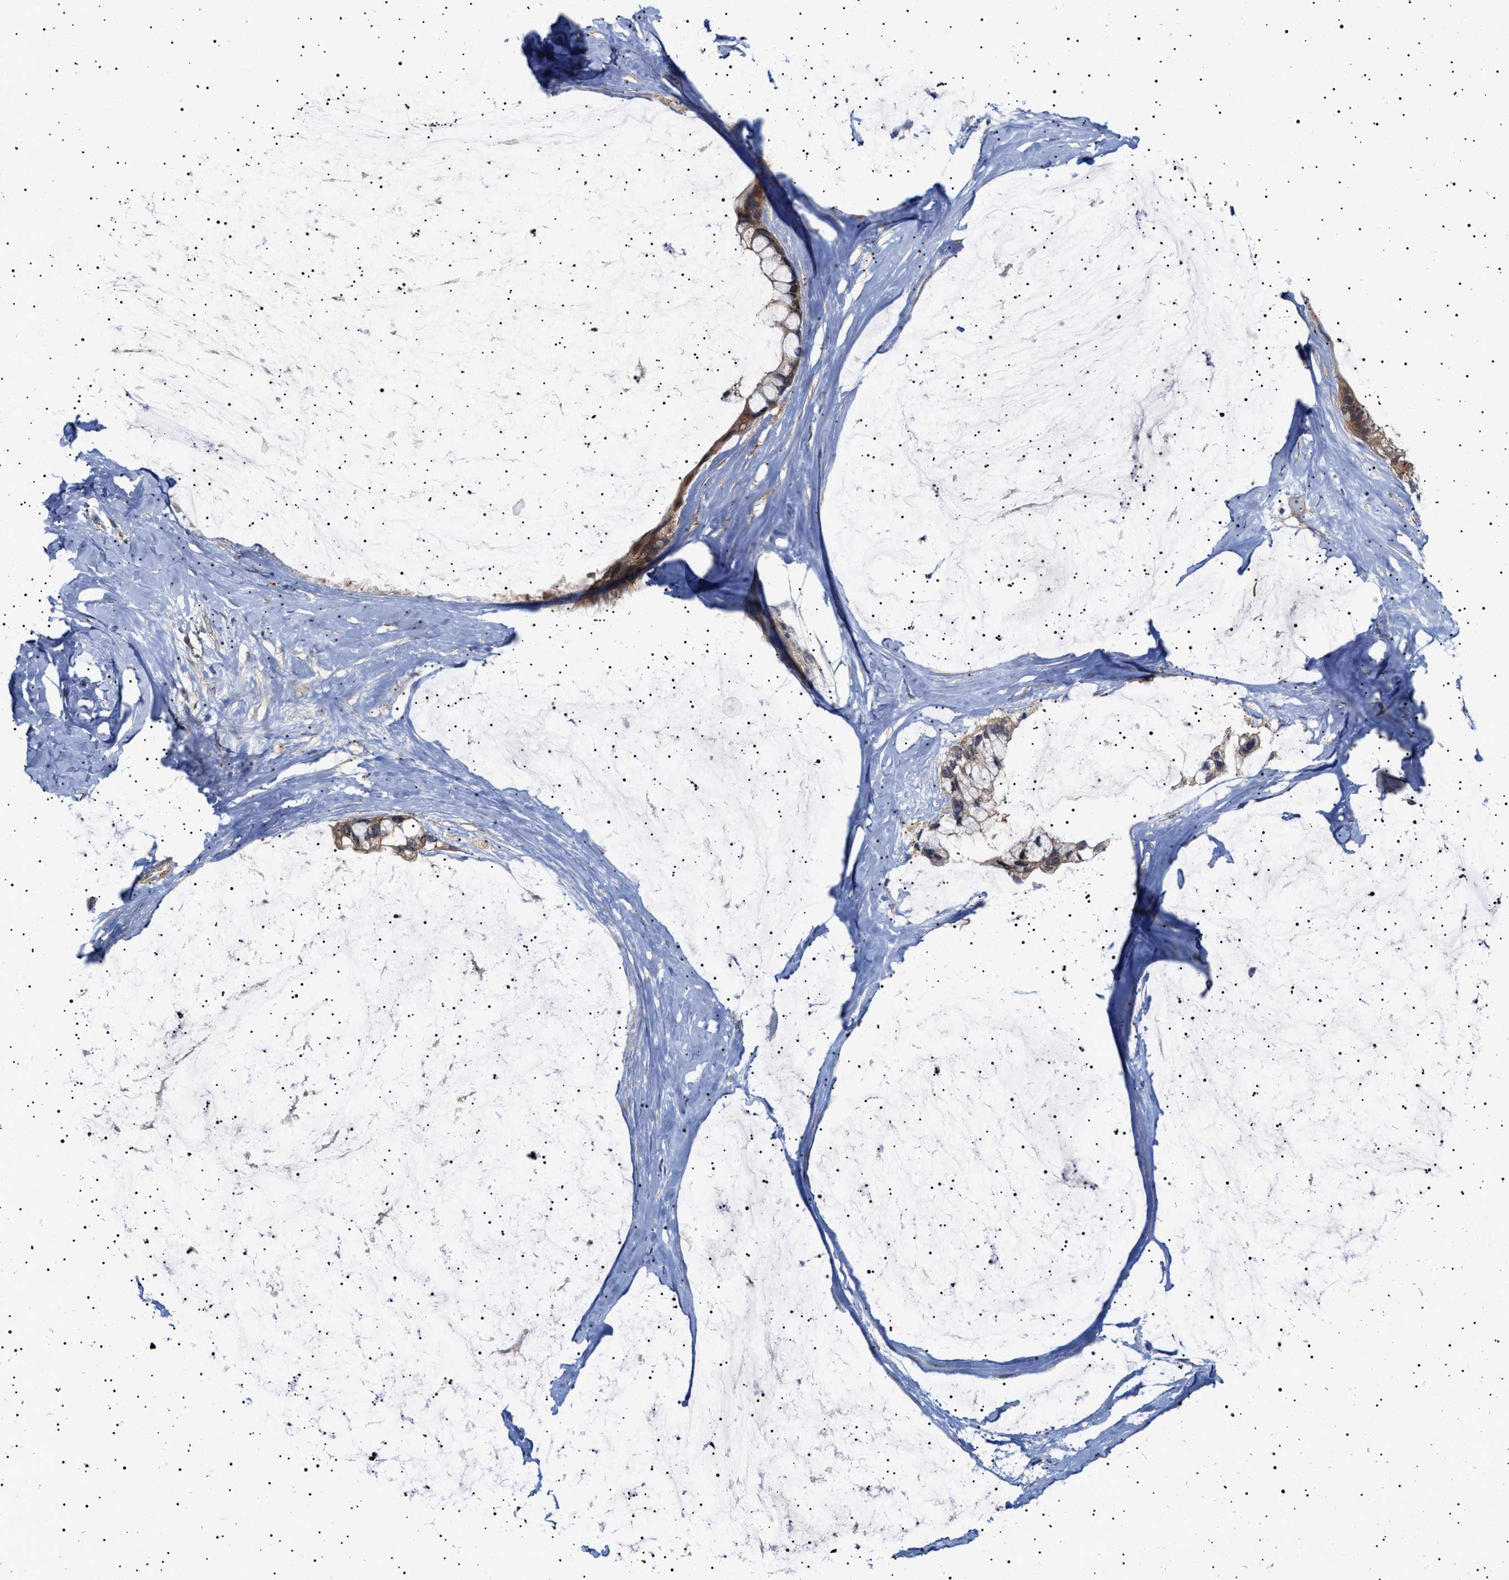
{"staining": {"intensity": "moderate", "quantity": ">75%", "location": "cytoplasmic/membranous"}, "tissue": "ovarian cancer", "cell_type": "Tumor cells", "image_type": "cancer", "snomed": [{"axis": "morphology", "description": "Cystadenocarcinoma, mucinous, NOS"}, {"axis": "topography", "description": "Ovary"}], "caption": "Immunohistochemical staining of human ovarian cancer (mucinous cystadenocarcinoma) demonstrates medium levels of moderate cytoplasmic/membranous protein positivity in about >75% of tumor cells. Using DAB (3,3'-diaminobenzidine) (brown) and hematoxylin (blue) stains, captured at high magnification using brightfield microscopy.", "gene": "NPLOC4", "patient": {"sex": "female", "age": 39}}